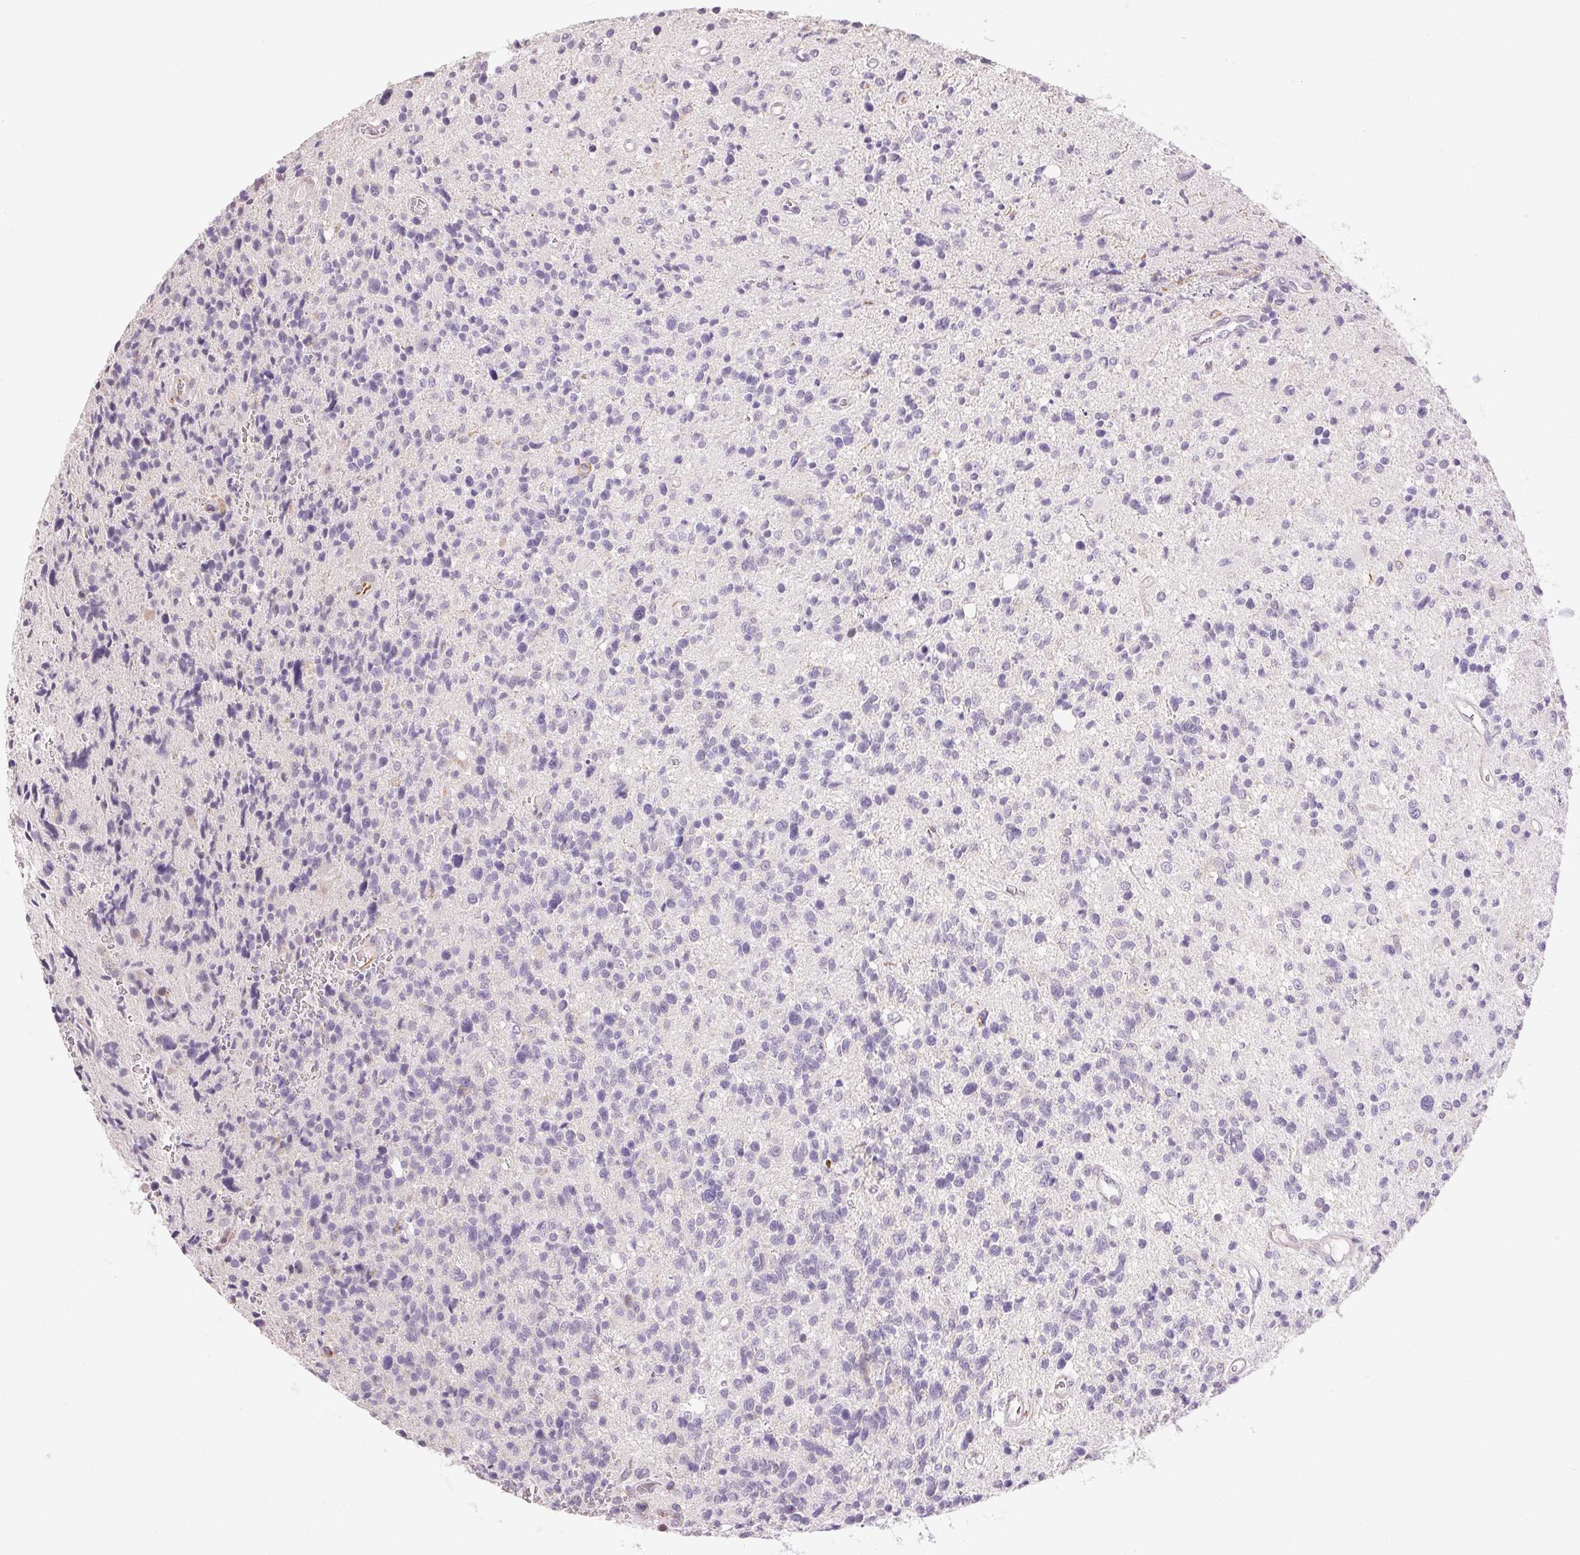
{"staining": {"intensity": "negative", "quantity": "none", "location": "none"}, "tissue": "glioma", "cell_type": "Tumor cells", "image_type": "cancer", "snomed": [{"axis": "morphology", "description": "Glioma, malignant, High grade"}, {"axis": "topography", "description": "Brain"}], "caption": "An immunohistochemistry histopathology image of glioma is shown. There is no staining in tumor cells of glioma.", "gene": "GYG2", "patient": {"sex": "male", "age": 29}}